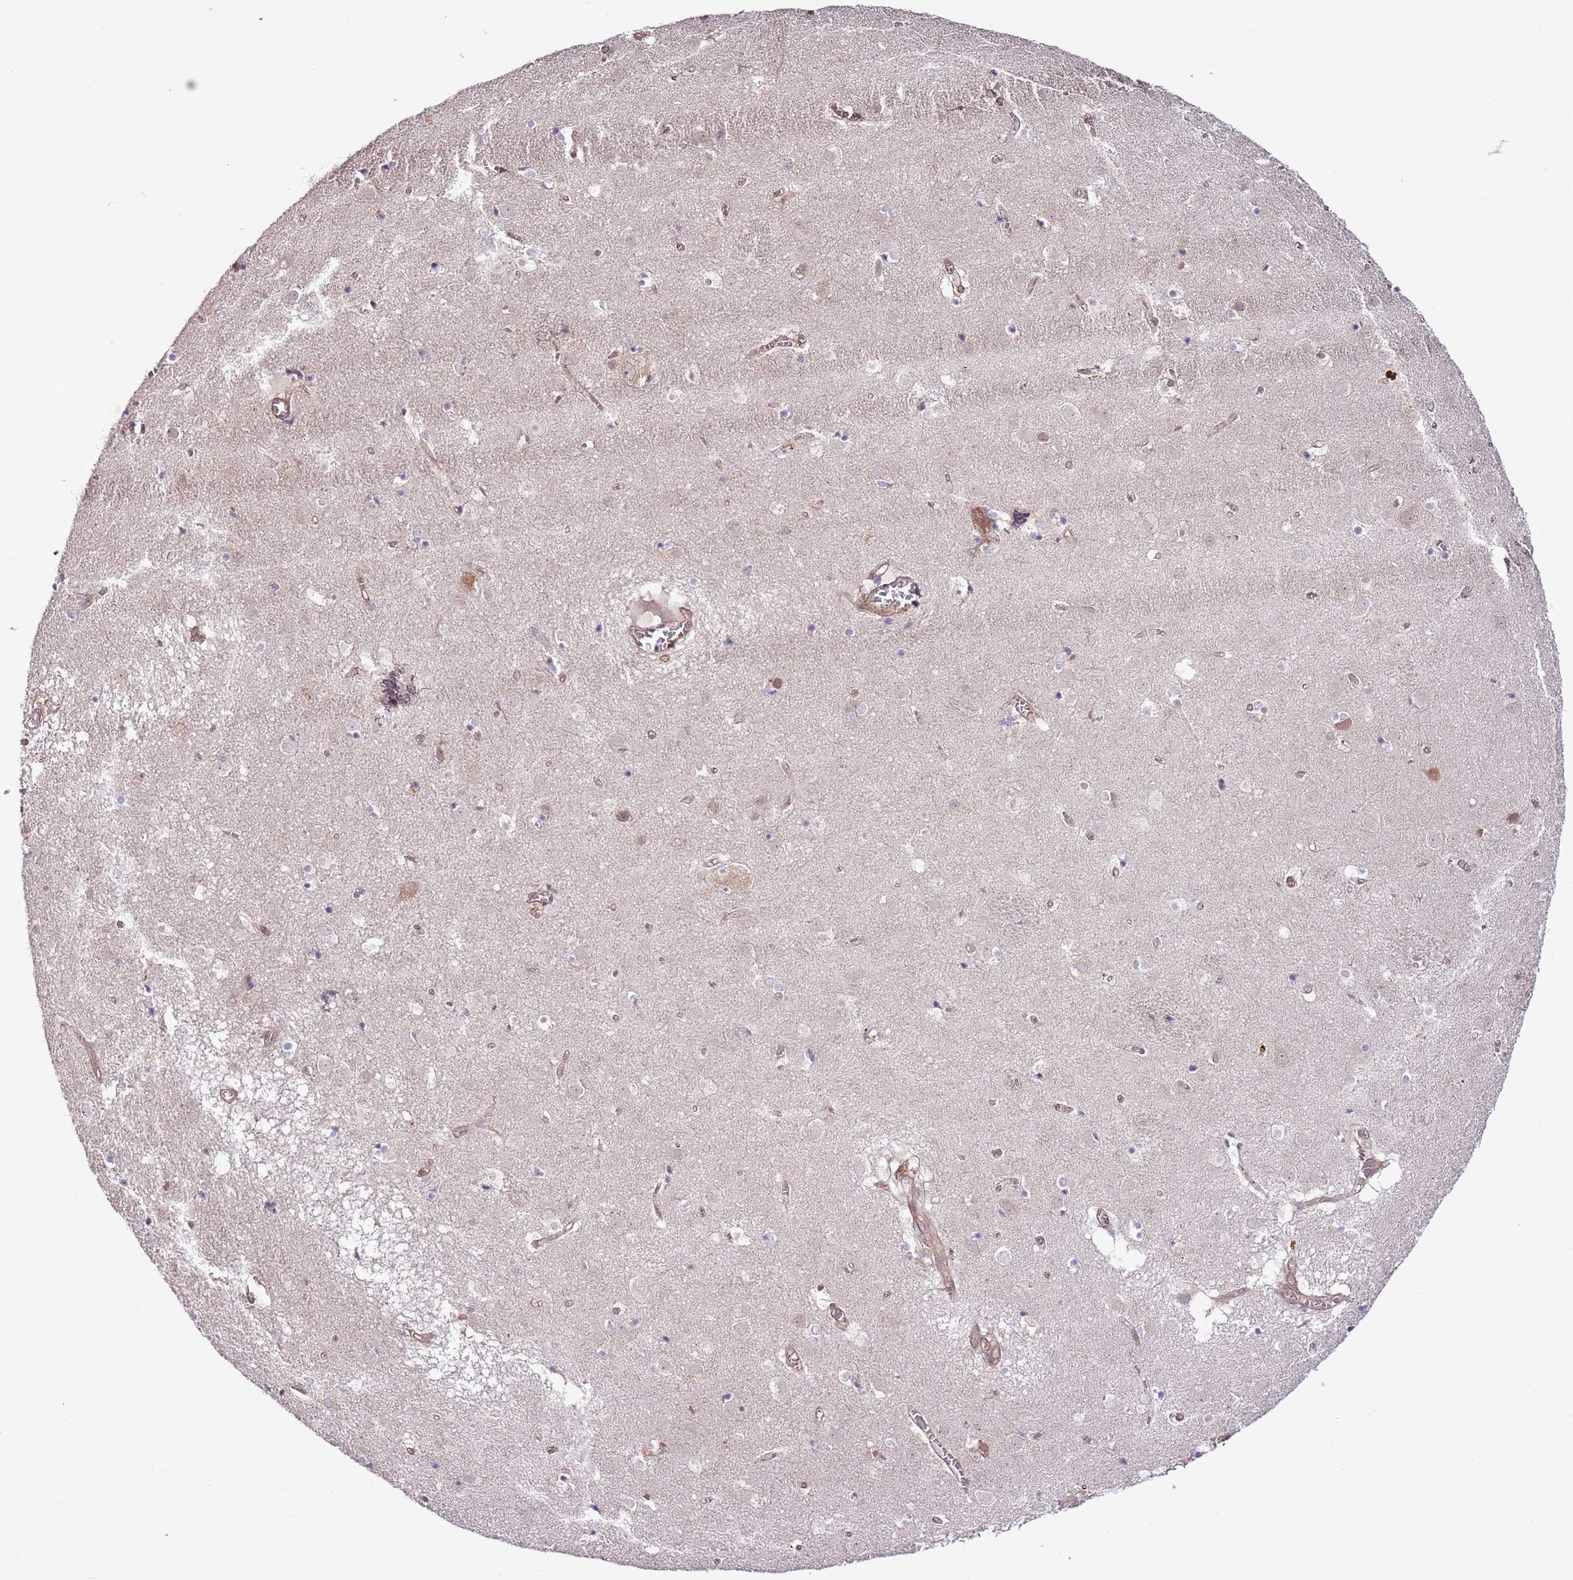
{"staining": {"intensity": "weak", "quantity": "<25%", "location": "cytoplasmic/membranous"}, "tissue": "caudate", "cell_type": "Glial cells", "image_type": "normal", "snomed": [{"axis": "morphology", "description": "Normal tissue, NOS"}, {"axis": "topography", "description": "Lateral ventricle wall"}], "caption": "The immunohistochemistry photomicrograph has no significant staining in glial cells of caudate.", "gene": "LPIN2", "patient": {"sex": "male", "age": 70}}